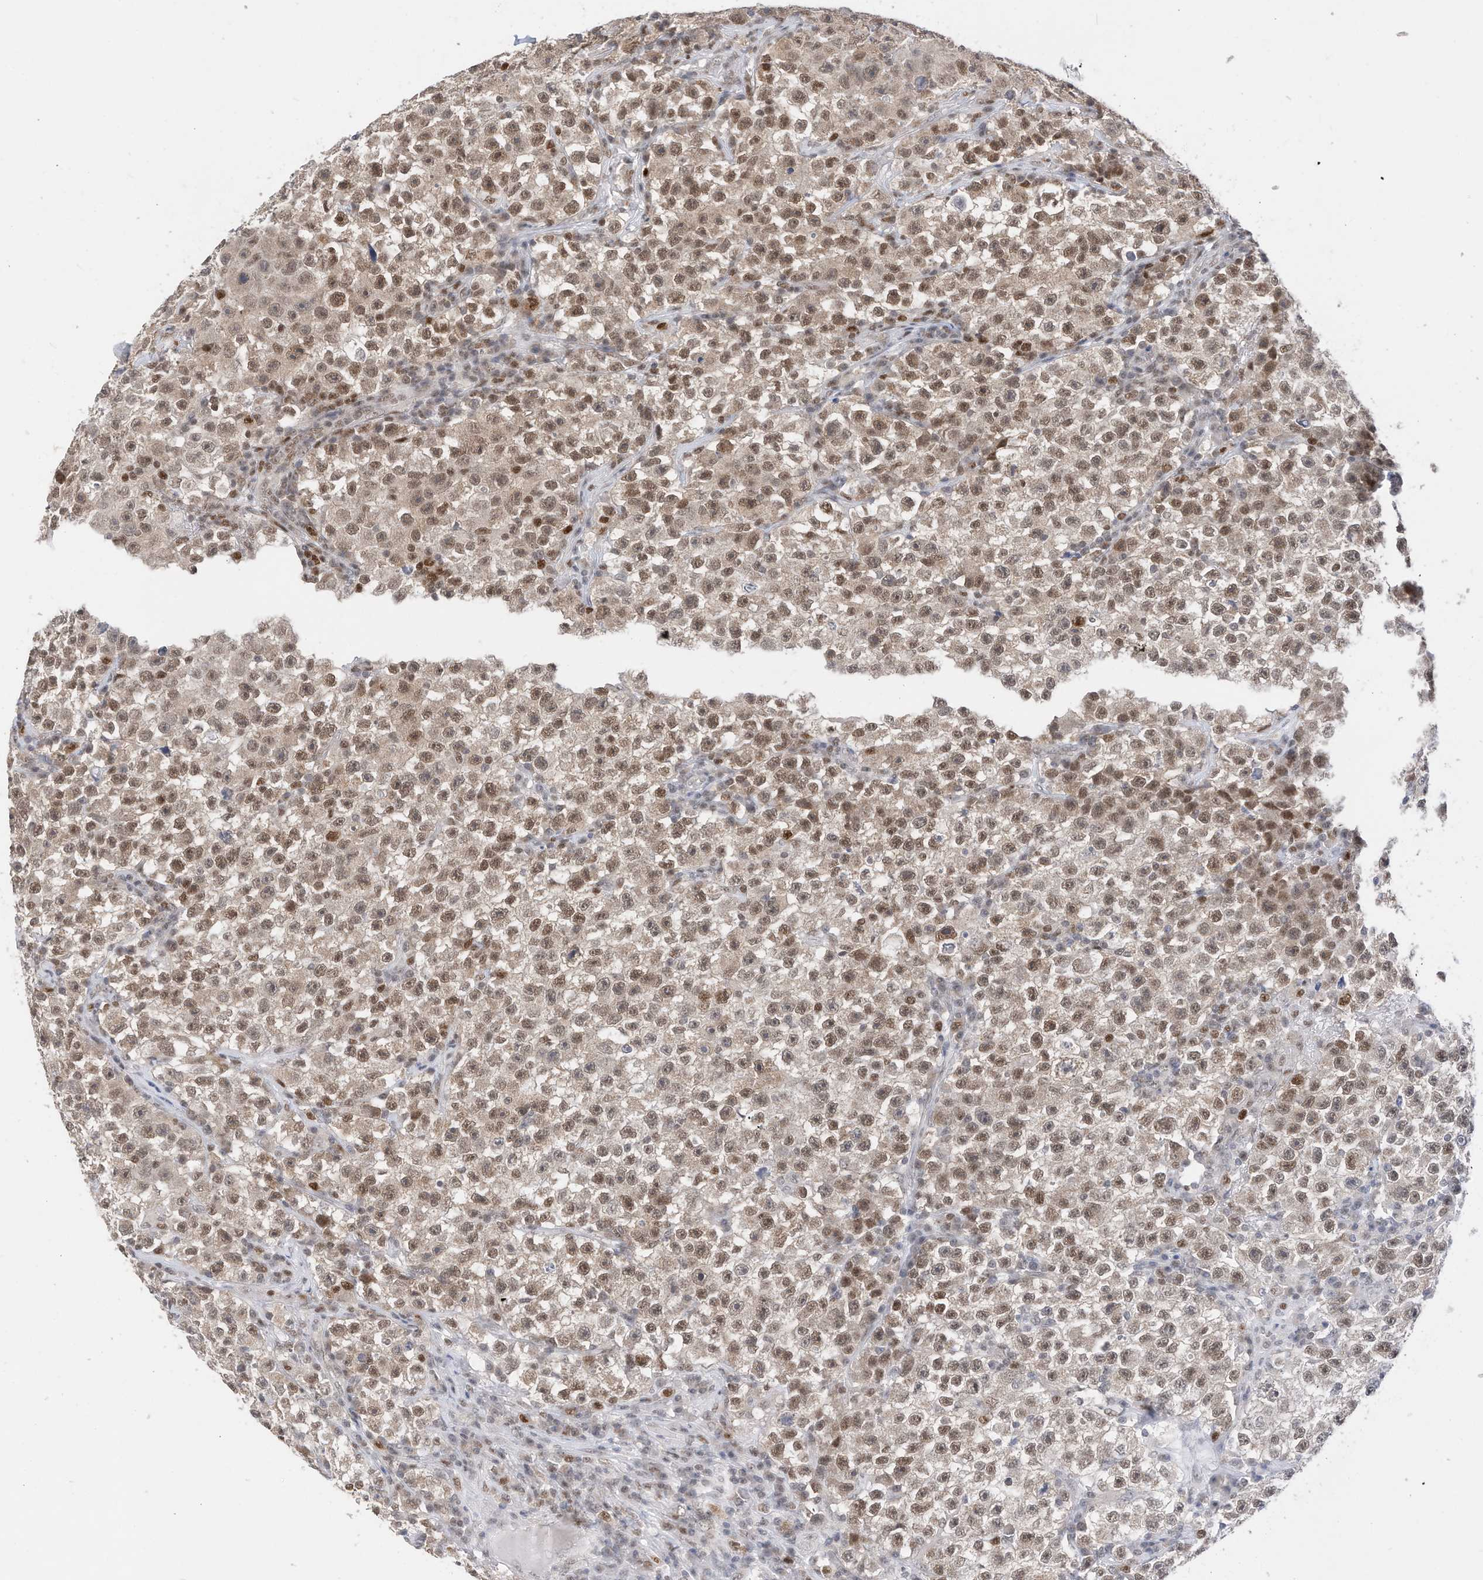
{"staining": {"intensity": "moderate", "quantity": "25%-75%", "location": "nuclear"}, "tissue": "testis cancer", "cell_type": "Tumor cells", "image_type": "cancer", "snomed": [{"axis": "morphology", "description": "Seminoma, NOS"}, {"axis": "topography", "description": "Testis"}], "caption": "Human testis seminoma stained for a protein (brown) displays moderate nuclear positive positivity in approximately 25%-75% of tumor cells.", "gene": "OGT", "patient": {"sex": "male", "age": 22}}